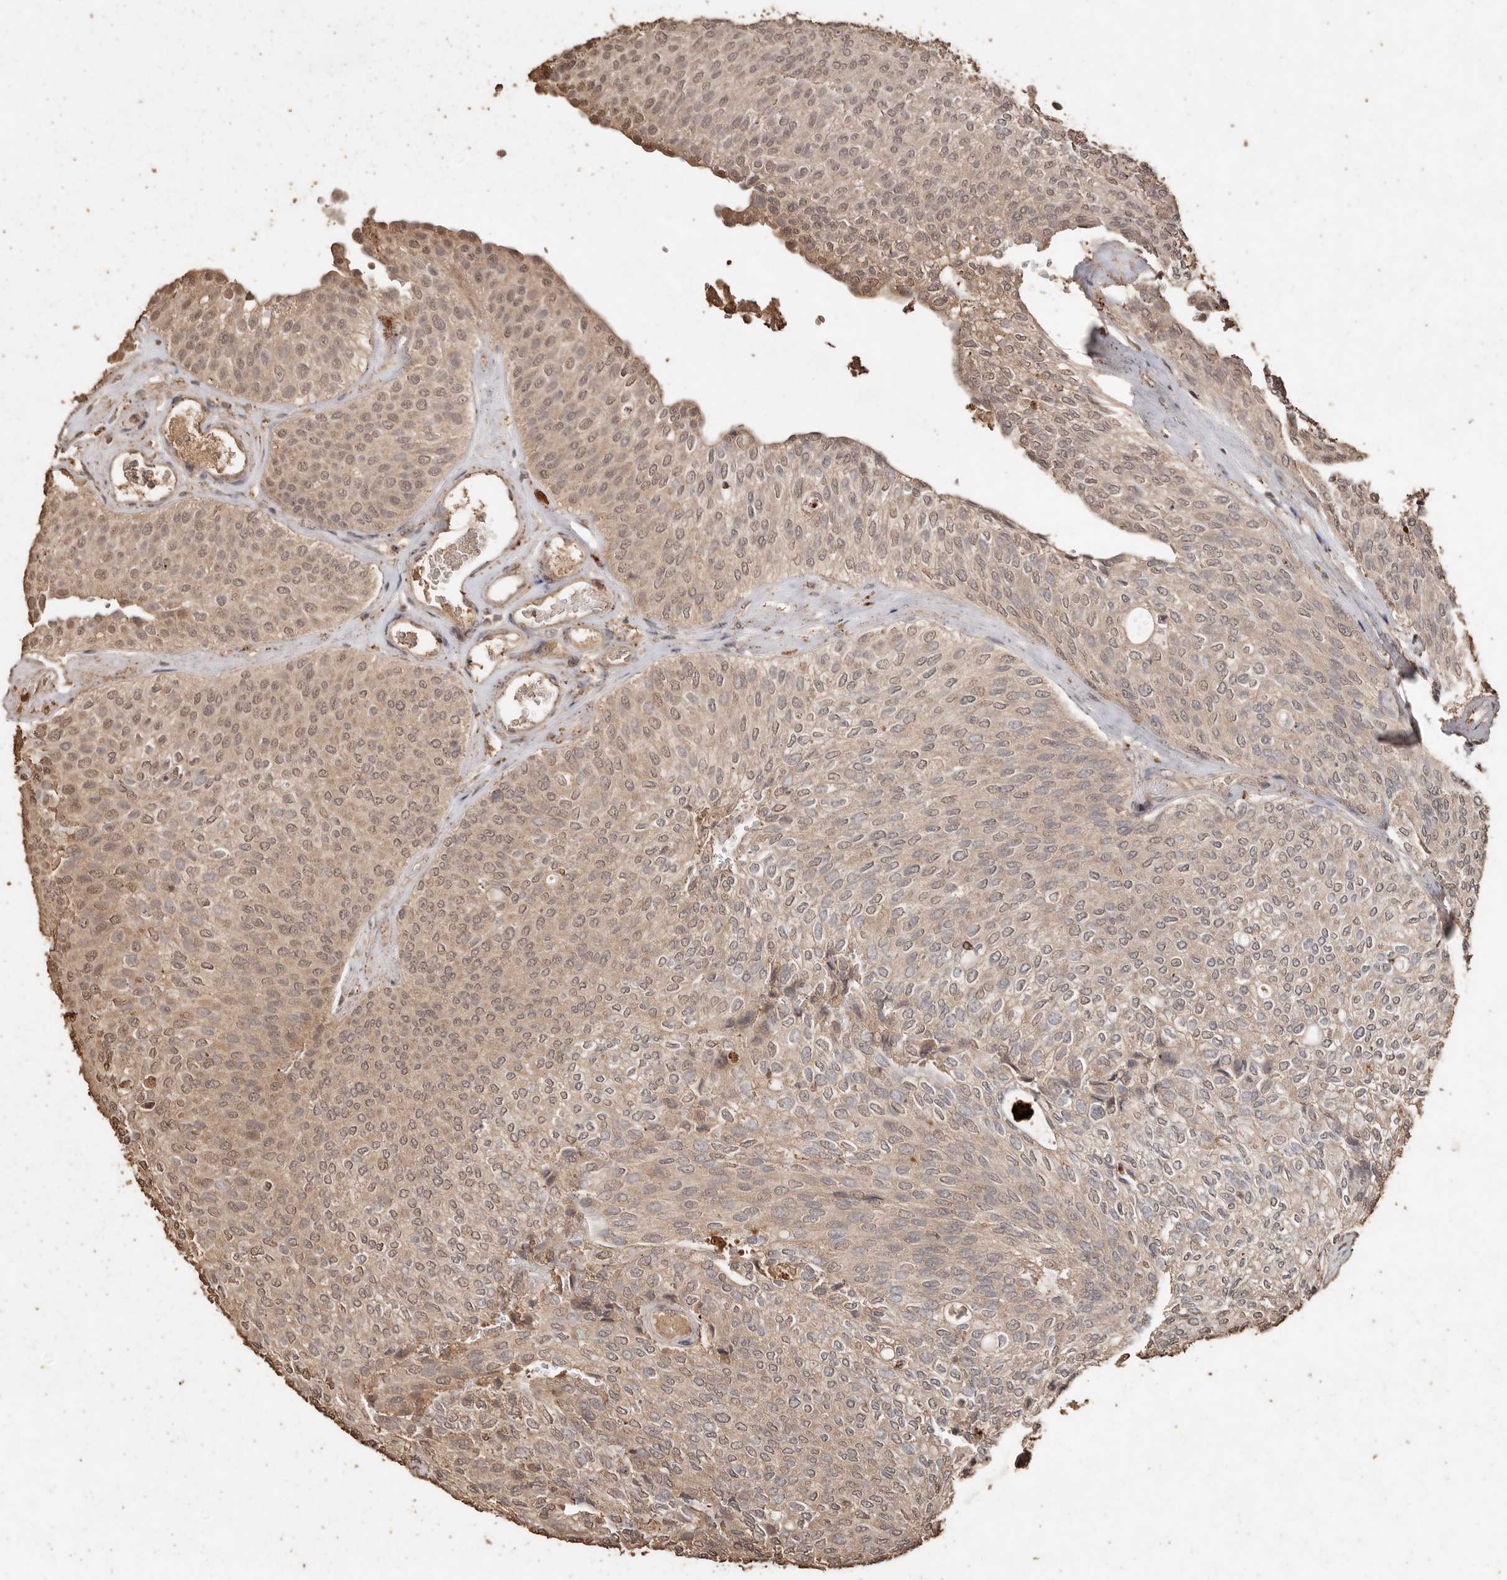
{"staining": {"intensity": "weak", "quantity": "25%-75%", "location": "cytoplasmic/membranous,nuclear"}, "tissue": "urothelial cancer", "cell_type": "Tumor cells", "image_type": "cancer", "snomed": [{"axis": "morphology", "description": "Urothelial carcinoma, Low grade"}, {"axis": "topography", "description": "Urinary bladder"}], "caption": "Human low-grade urothelial carcinoma stained for a protein (brown) exhibits weak cytoplasmic/membranous and nuclear positive staining in approximately 25%-75% of tumor cells.", "gene": "PKDCC", "patient": {"sex": "female", "age": 79}}